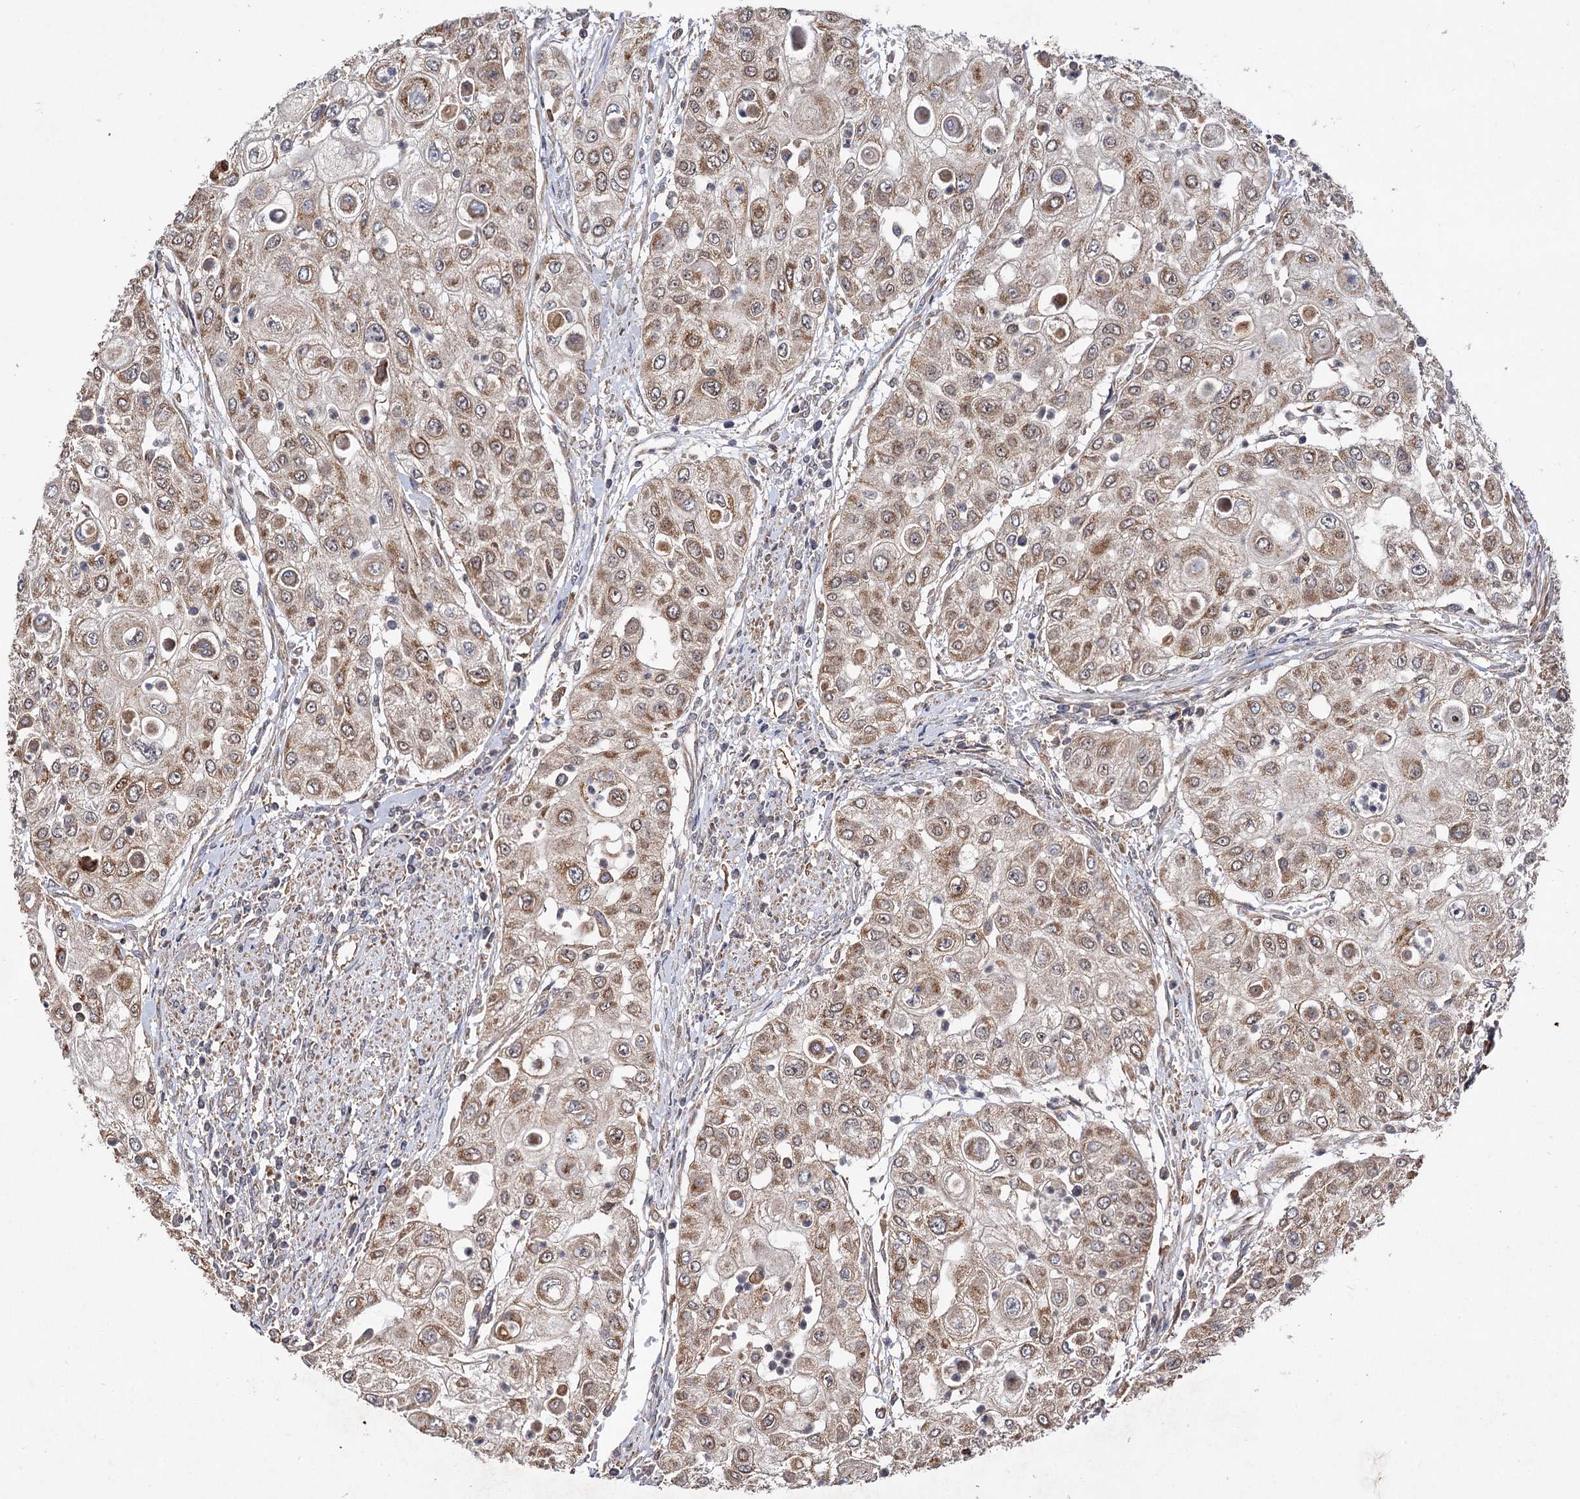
{"staining": {"intensity": "moderate", "quantity": "25%-75%", "location": "cytoplasmic/membranous"}, "tissue": "urothelial cancer", "cell_type": "Tumor cells", "image_type": "cancer", "snomed": [{"axis": "morphology", "description": "Urothelial carcinoma, High grade"}, {"axis": "topography", "description": "Urinary bladder"}], "caption": "A brown stain labels moderate cytoplasmic/membranous positivity of a protein in human urothelial cancer tumor cells. Using DAB (3,3'-diaminobenzidine) (brown) and hematoxylin (blue) stains, captured at high magnification using brightfield microscopy.", "gene": "CEP76", "patient": {"sex": "female", "age": 79}}